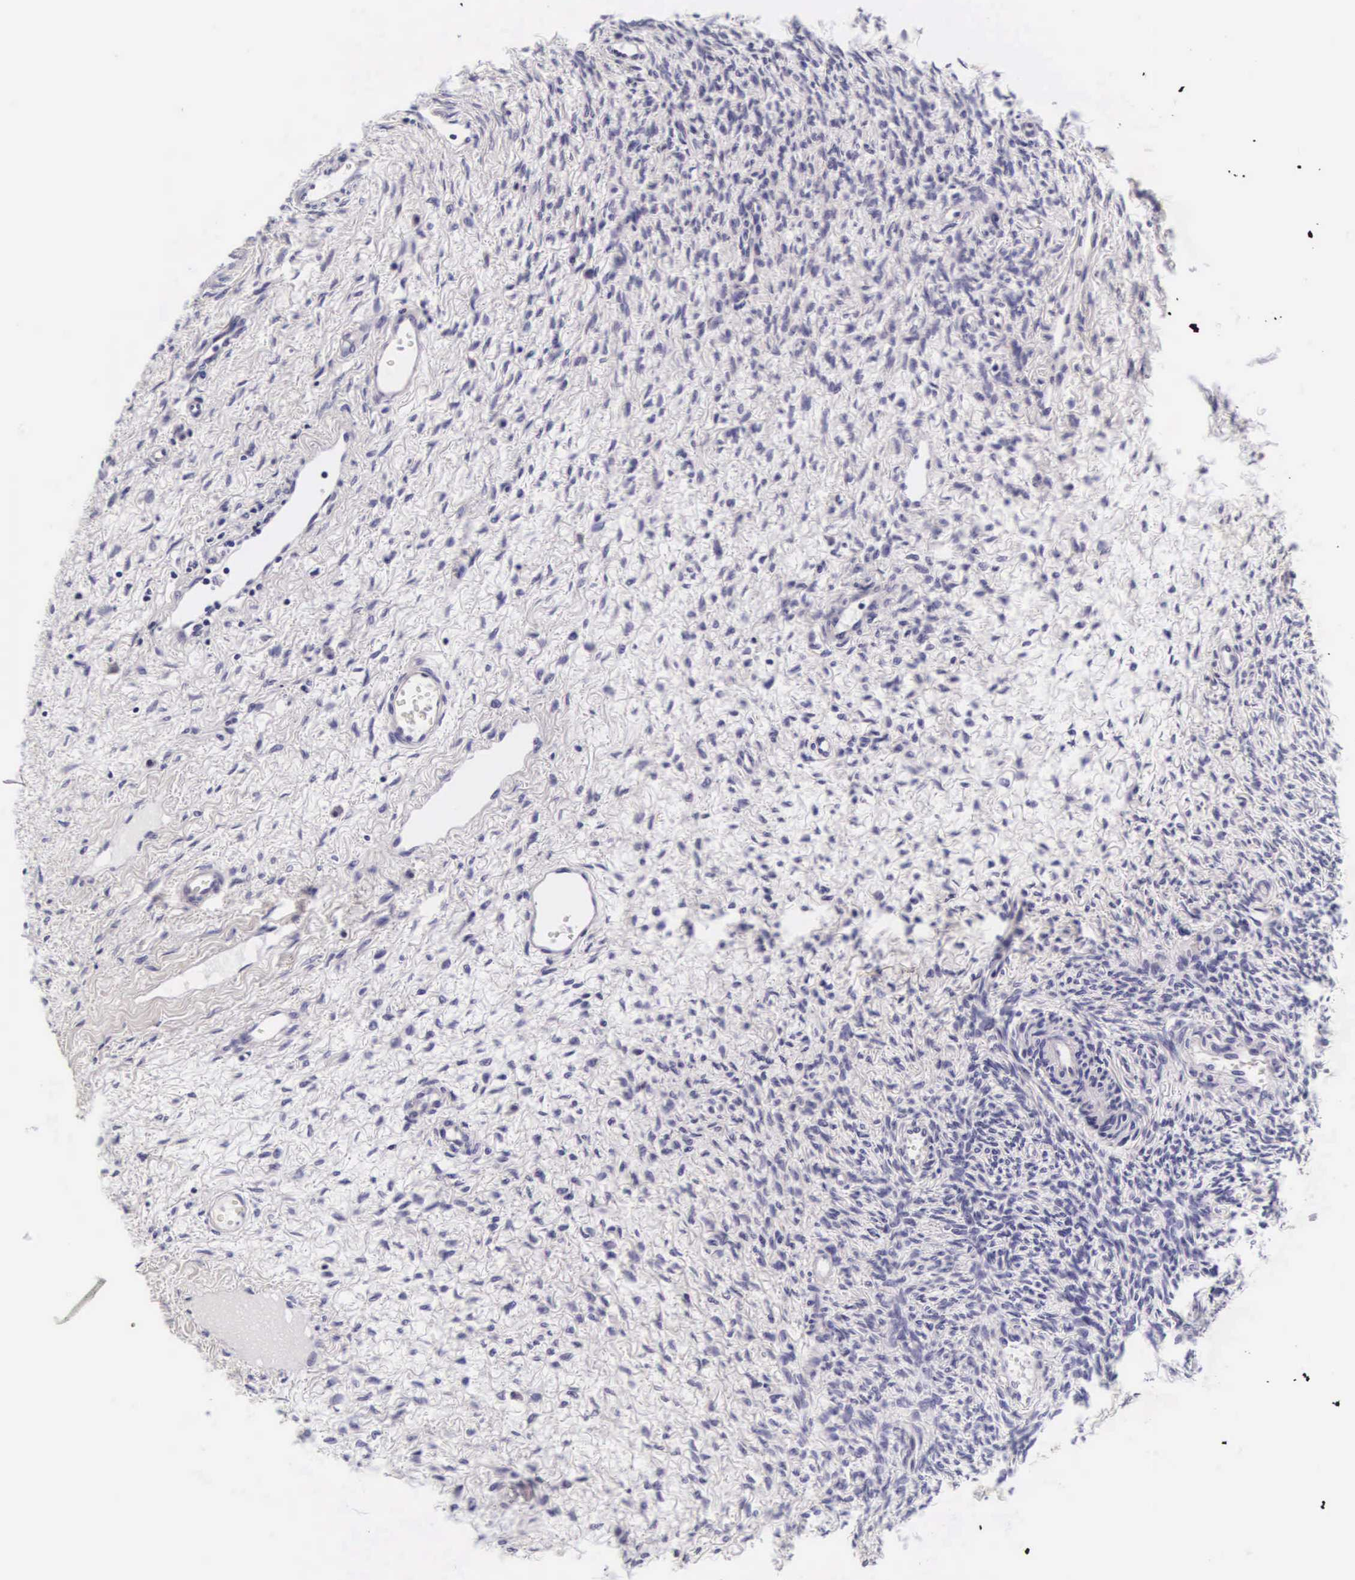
{"staining": {"intensity": "negative", "quantity": "none", "location": "none"}, "tissue": "ovary", "cell_type": "Ovarian stroma cells", "image_type": "normal", "snomed": [{"axis": "morphology", "description": "Normal tissue, NOS"}, {"axis": "topography", "description": "Ovary"}], "caption": "Immunohistochemistry image of unremarkable ovary stained for a protein (brown), which demonstrates no staining in ovarian stroma cells.", "gene": "PHETA2", "patient": {"sex": "female", "age": 32}}